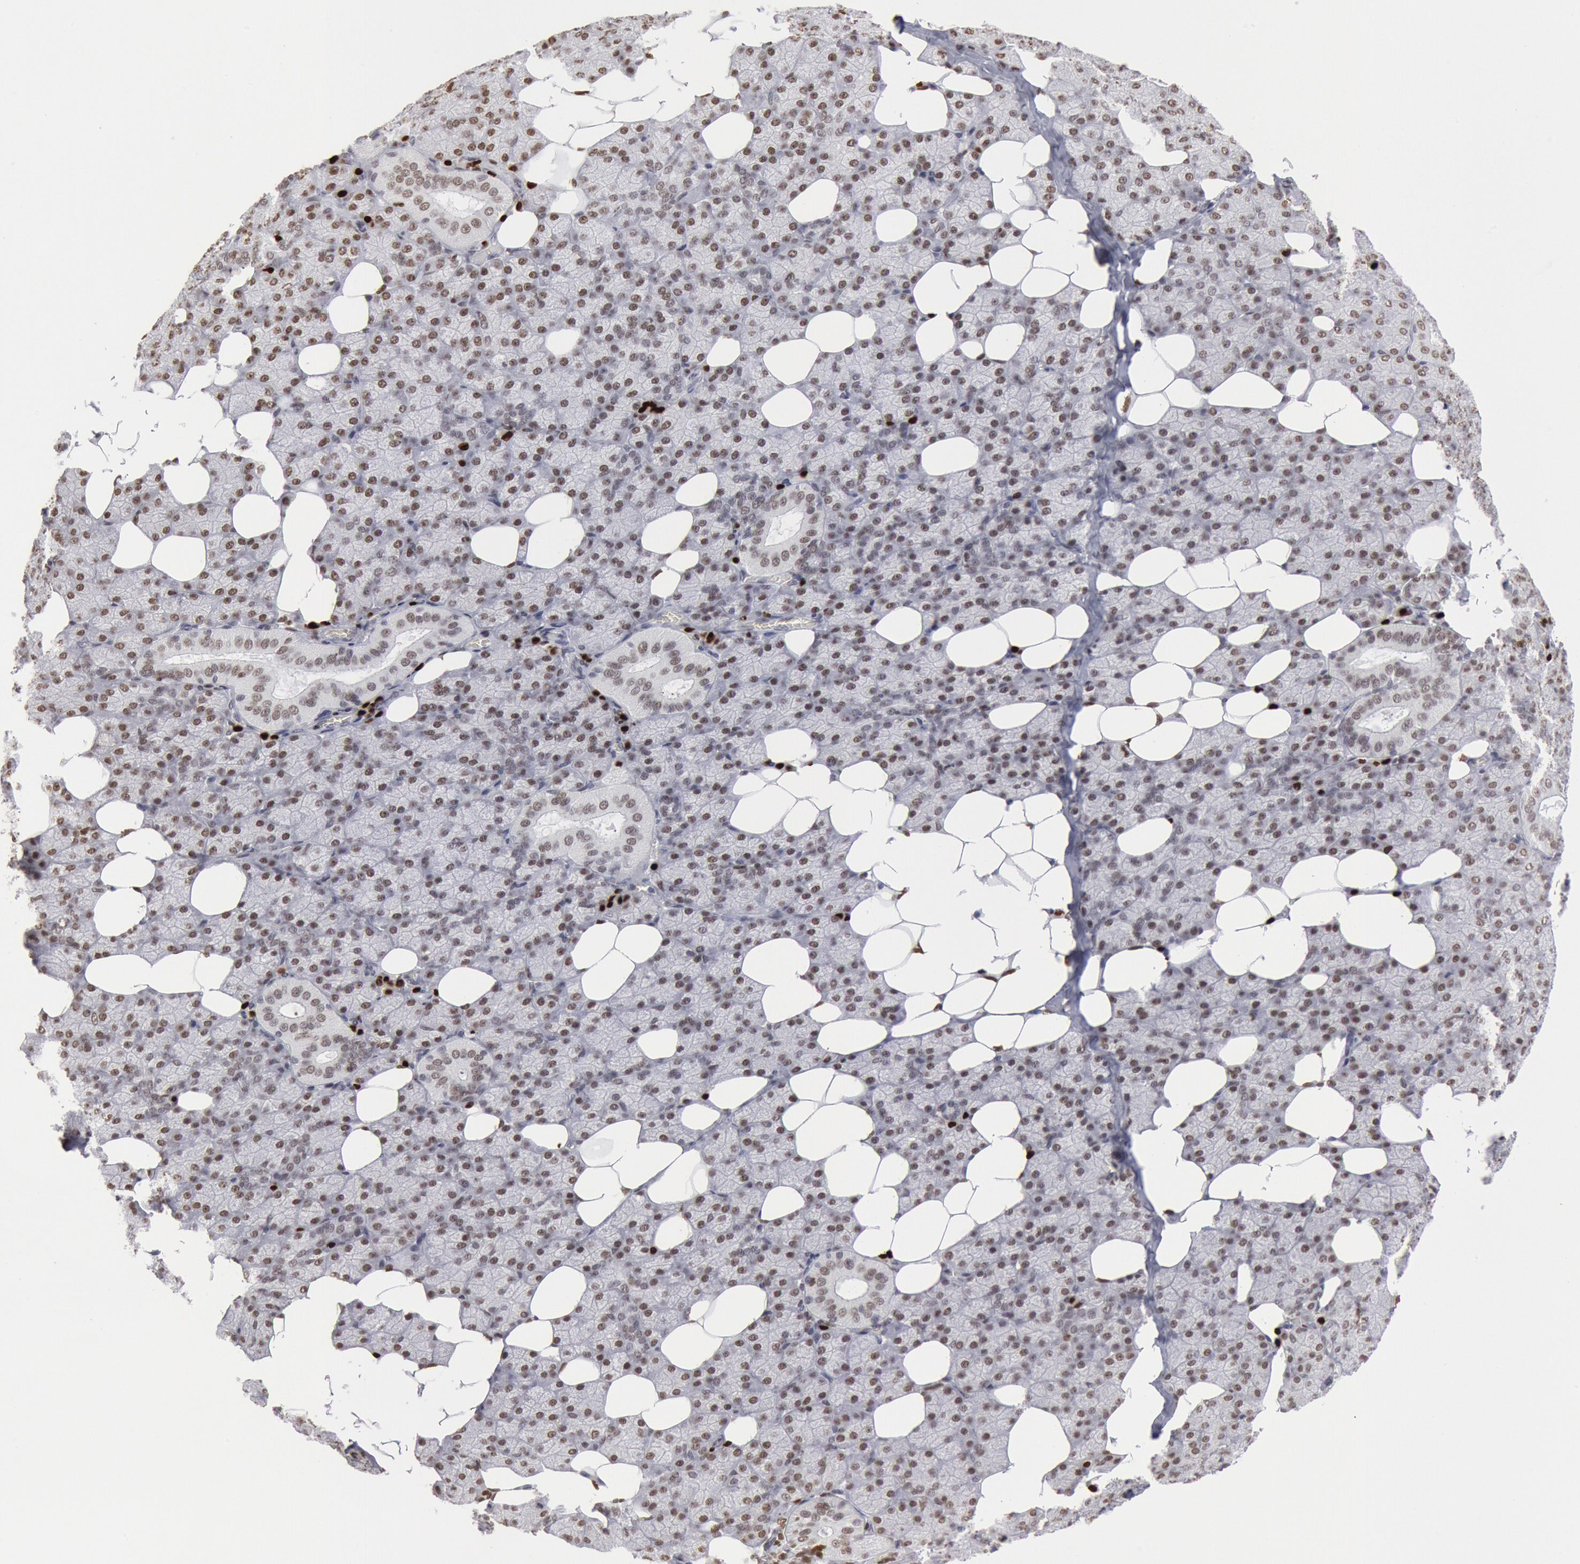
{"staining": {"intensity": "moderate", "quantity": "25%-75%", "location": "nuclear"}, "tissue": "salivary gland", "cell_type": "Glandular cells", "image_type": "normal", "snomed": [{"axis": "morphology", "description": "Normal tissue, NOS"}, {"axis": "topography", "description": "Lymph node"}, {"axis": "topography", "description": "Salivary gland"}], "caption": "IHC micrograph of benign human salivary gland stained for a protein (brown), which displays medium levels of moderate nuclear positivity in about 25%-75% of glandular cells.", "gene": "SUB1", "patient": {"sex": "male", "age": 8}}